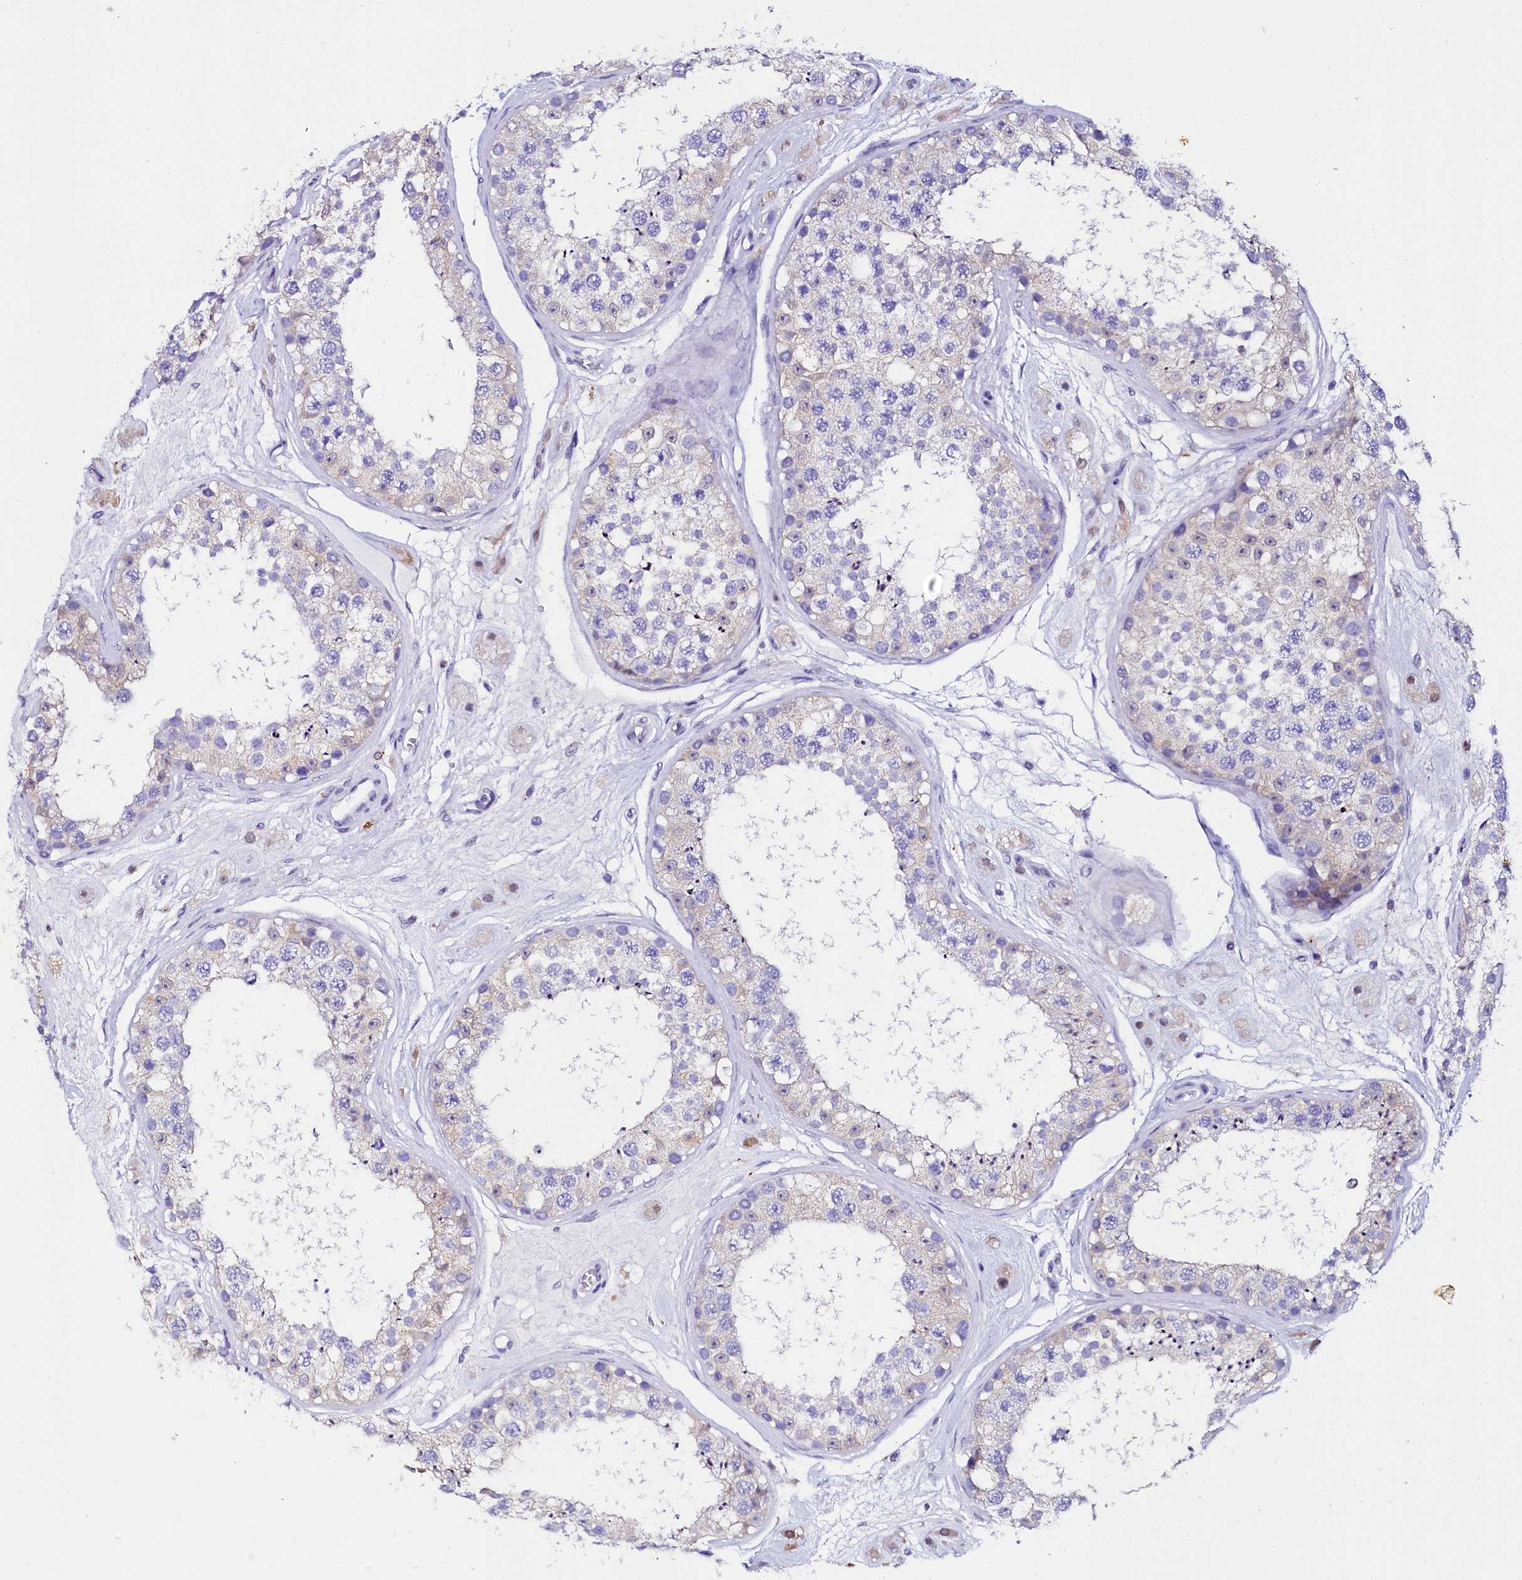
{"staining": {"intensity": "weak", "quantity": "<25%", "location": "cytoplasmic/membranous"}, "tissue": "testis", "cell_type": "Cells in seminiferous ducts", "image_type": "normal", "snomed": [{"axis": "morphology", "description": "Normal tissue, NOS"}, {"axis": "topography", "description": "Testis"}], "caption": "Testis was stained to show a protein in brown. There is no significant staining in cells in seminiferous ducts. Nuclei are stained in blue.", "gene": "SORD", "patient": {"sex": "male", "age": 25}}